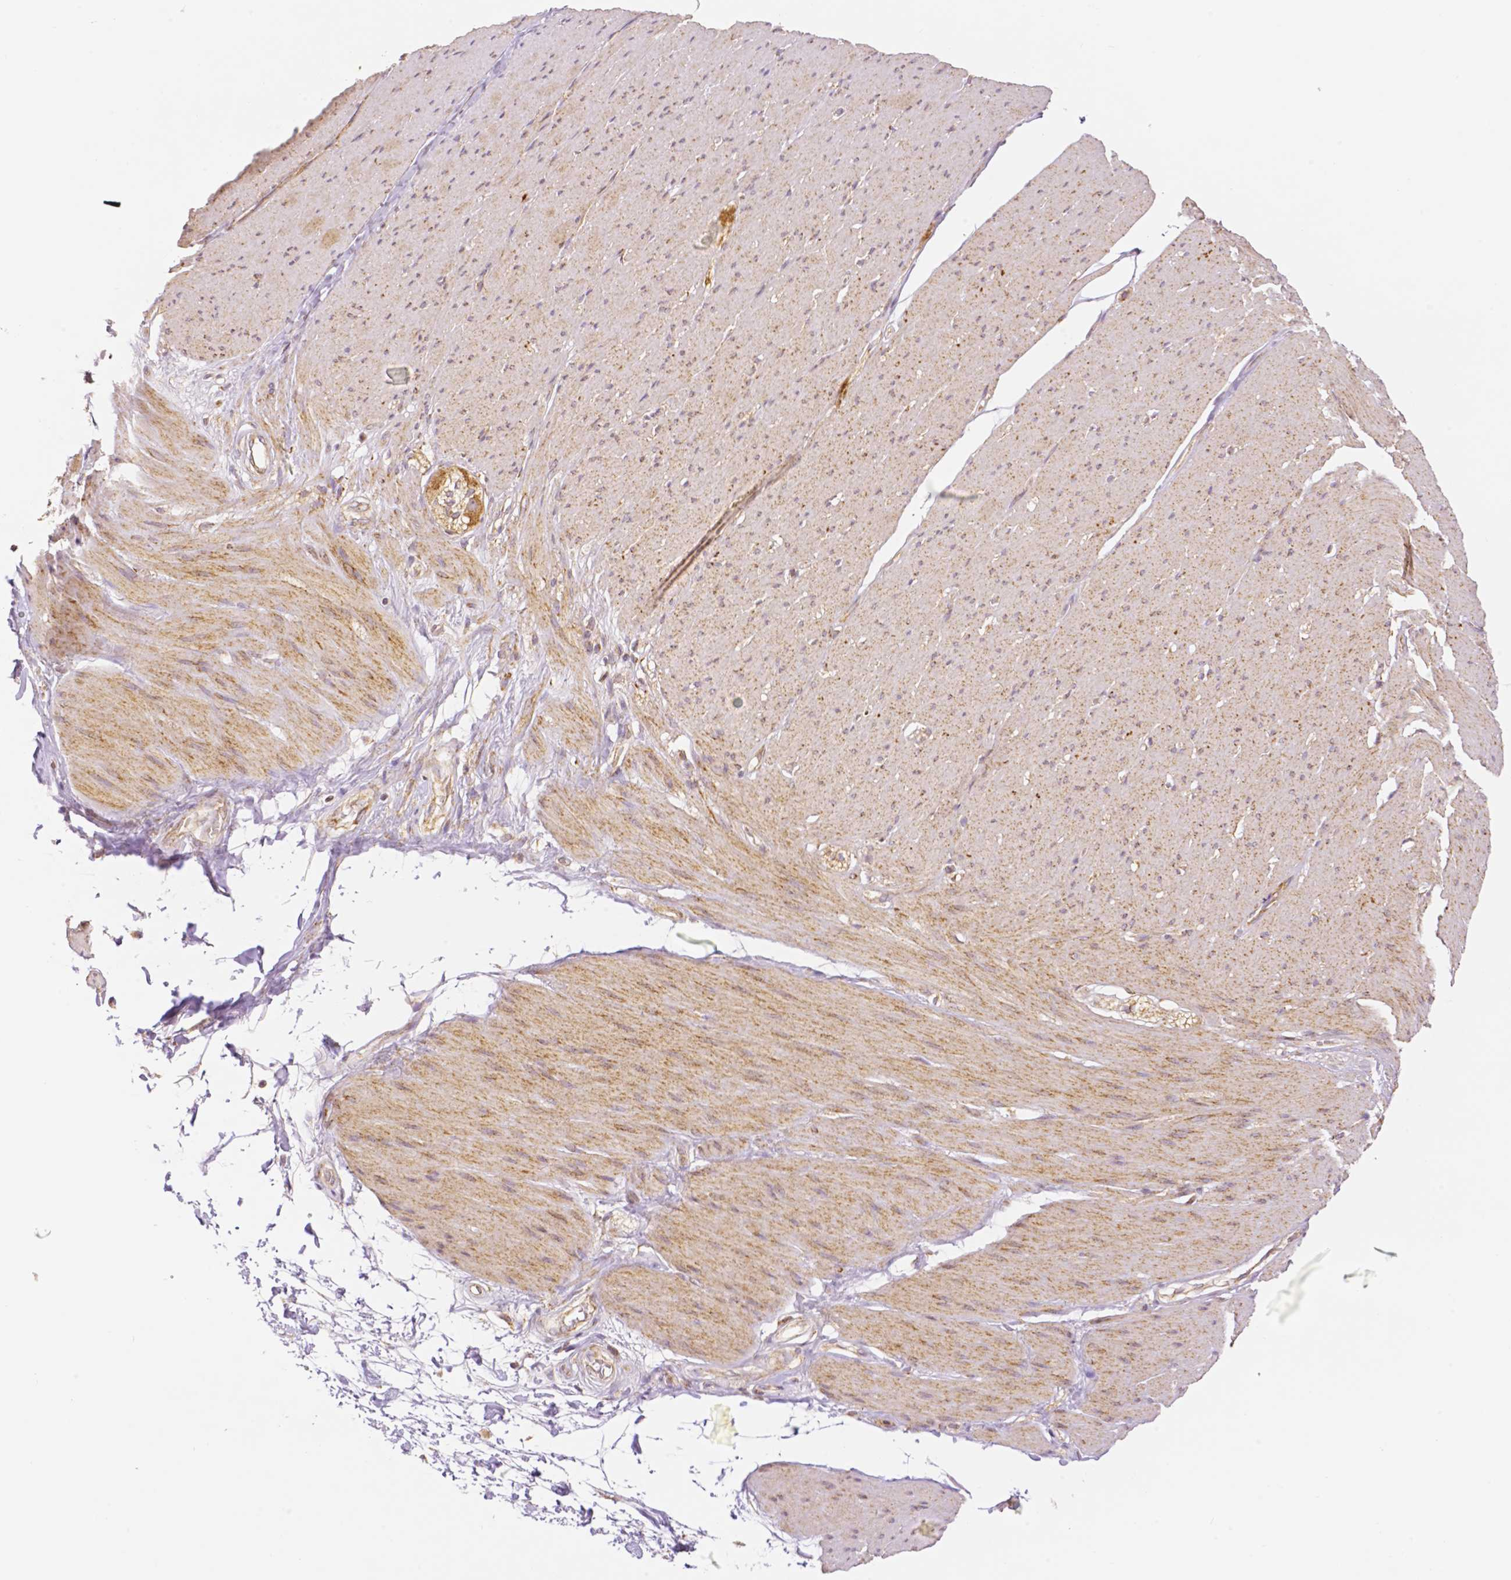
{"staining": {"intensity": "moderate", "quantity": "25%-75%", "location": "cytoplasmic/membranous"}, "tissue": "smooth muscle", "cell_type": "Smooth muscle cells", "image_type": "normal", "snomed": [{"axis": "morphology", "description": "Normal tissue, NOS"}, {"axis": "topography", "description": "Smooth muscle"}, {"axis": "topography", "description": "Rectum"}], "caption": "An immunohistochemistry image of unremarkable tissue is shown. Protein staining in brown highlights moderate cytoplasmic/membranous positivity in smooth muscle within smooth muscle cells. (DAB IHC, brown staining for protein, blue staining for nuclei).", "gene": "RHOT1", "patient": {"sex": "male", "age": 53}}